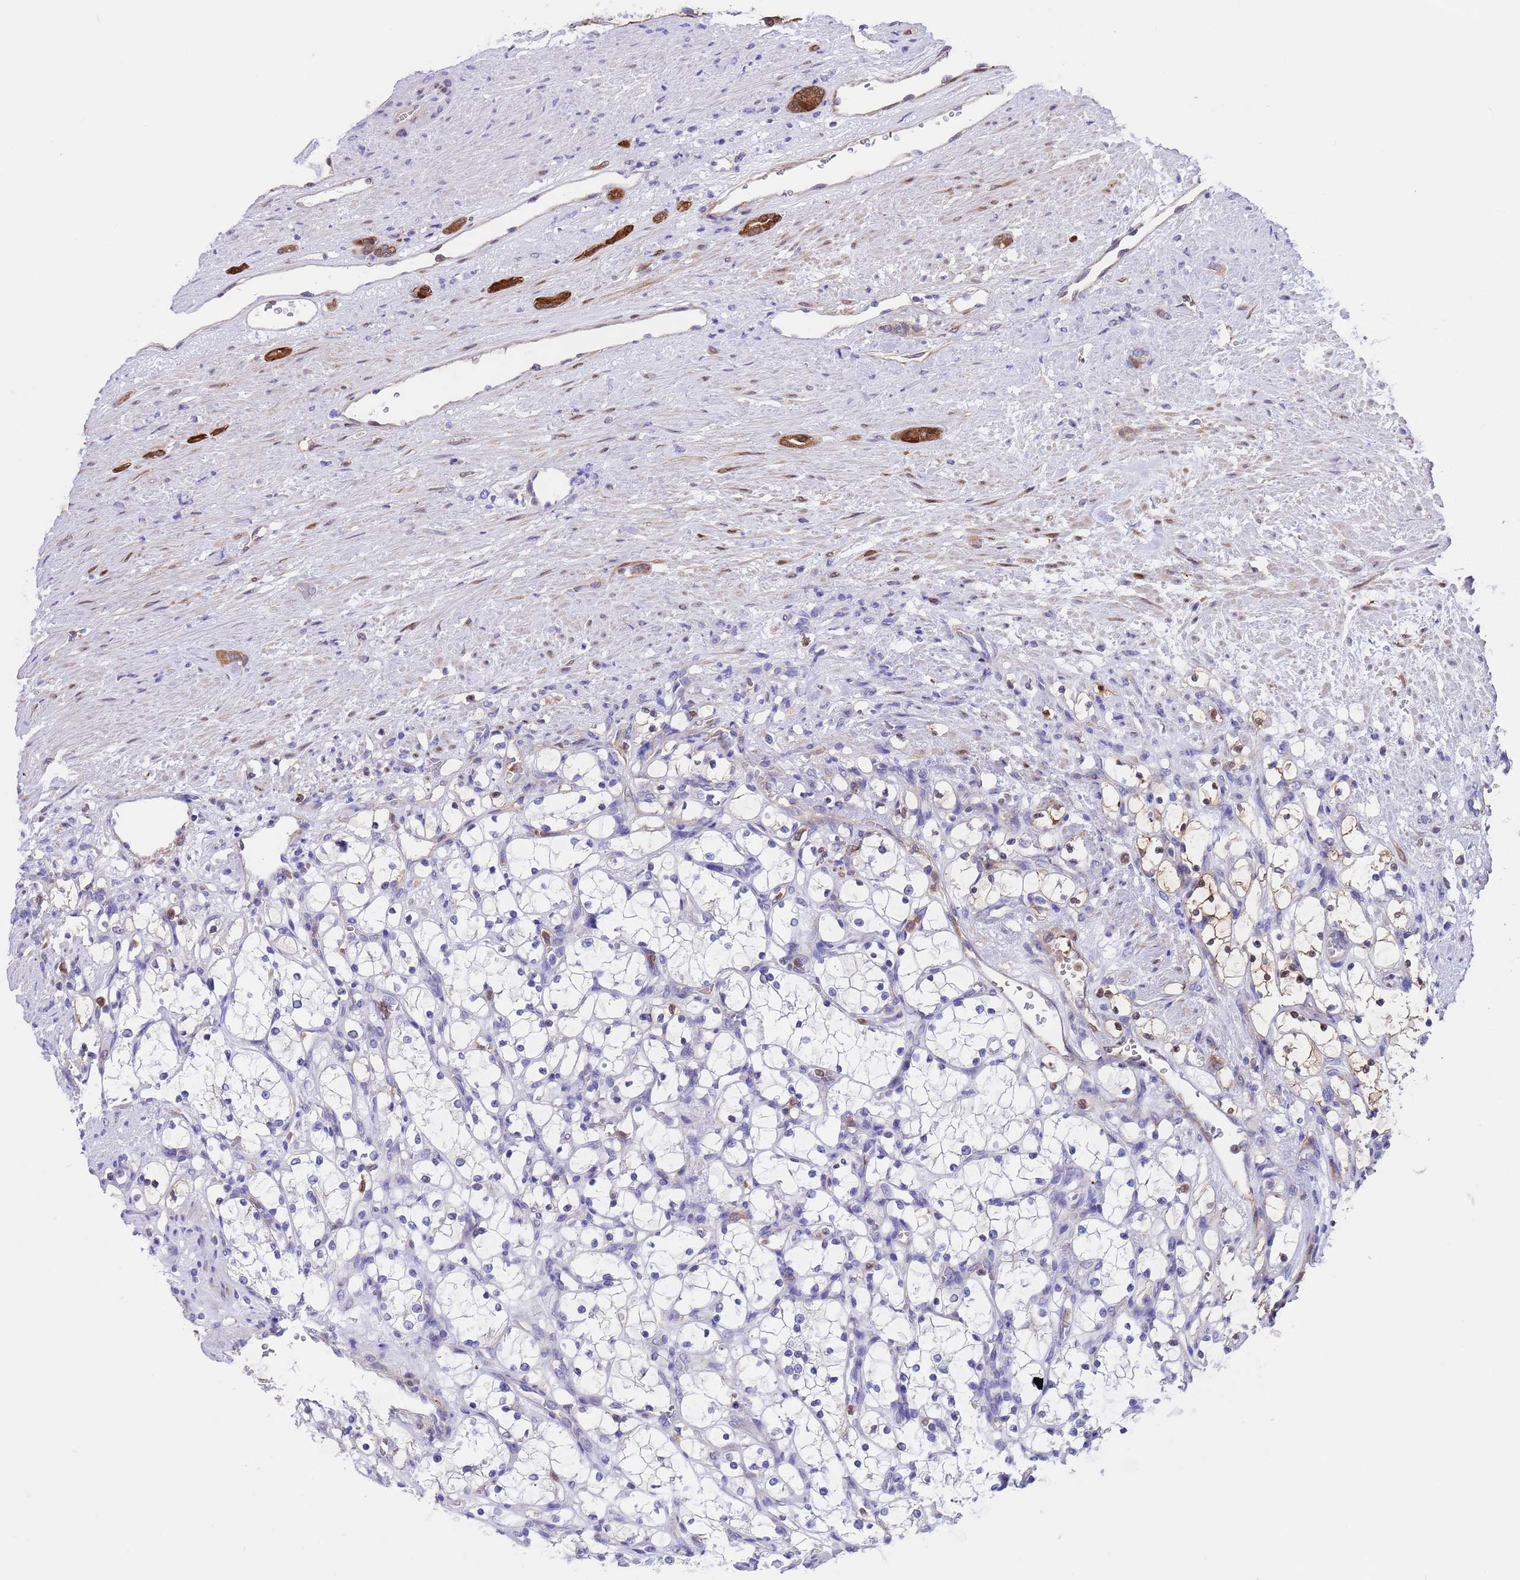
{"staining": {"intensity": "weak", "quantity": "<25%", "location": "cytoplasmic/membranous"}, "tissue": "renal cancer", "cell_type": "Tumor cells", "image_type": "cancer", "snomed": [{"axis": "morphology", "description": "Adenocarcinoma, NOS"}, {"axis": "topography", "description": "Kidney"}], "caption": "Immunohistochemical staining of adenocarcinoma (renal) reveals no significant staining in tumor cells.", "gene": "C6orf47", "patient": {"sex": "female", "age": 69}}